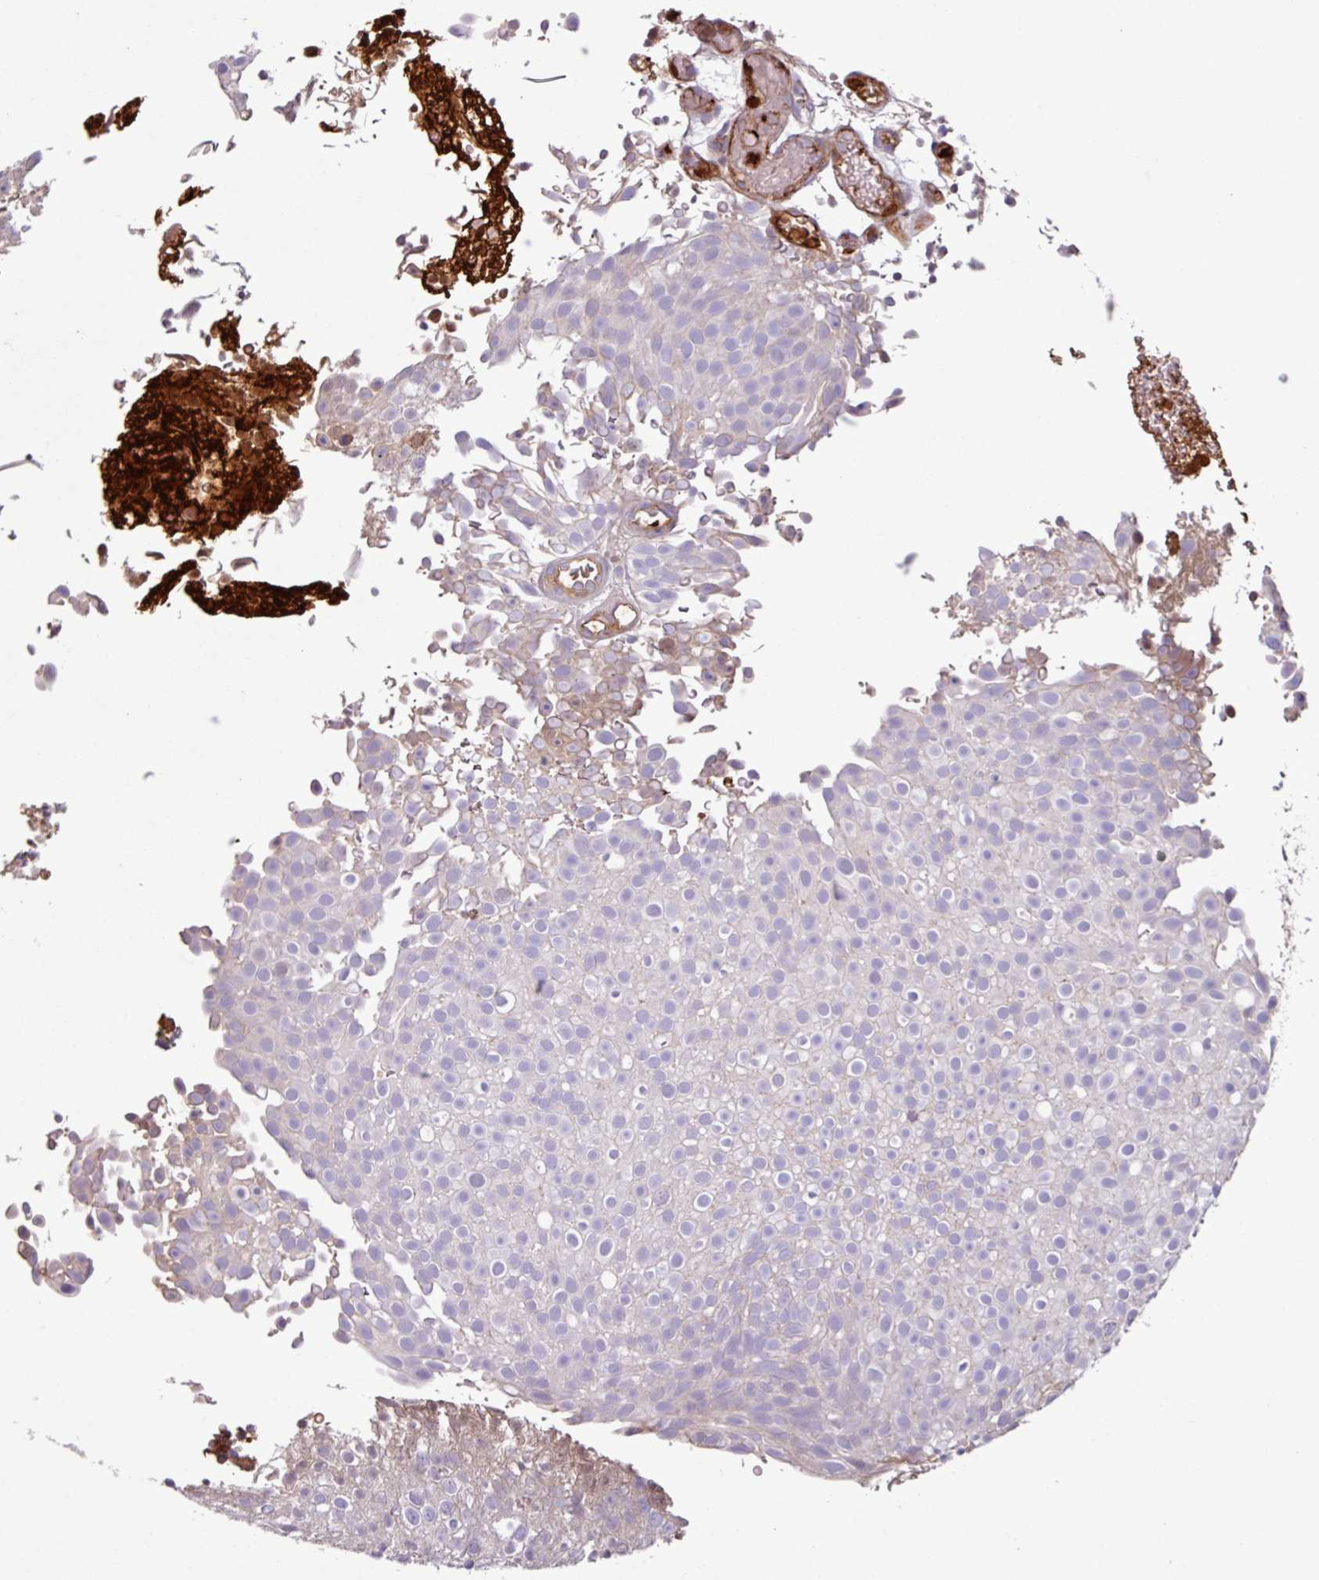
{"staining": {"intensity": "weak", "quantity": "<25%", "location": "cytoplasmic/membranous"}, "tissue": "urothelial cancer", "cell_type": "Tumor cells", "image_type": "cancer", "snomed": [{"axis": "morphology", "description": "Urothelial carcinoma, Low grade"}, {"axis": "topography", "description": "Urinary bladder"}], "caption": "Immunohistochemistry histopathology image of urothelial cancer stained for a protein (brown), which displays no expression in tumor cells.", "gene": "C4B", "patient": {"sex": "male", "age": 78}}